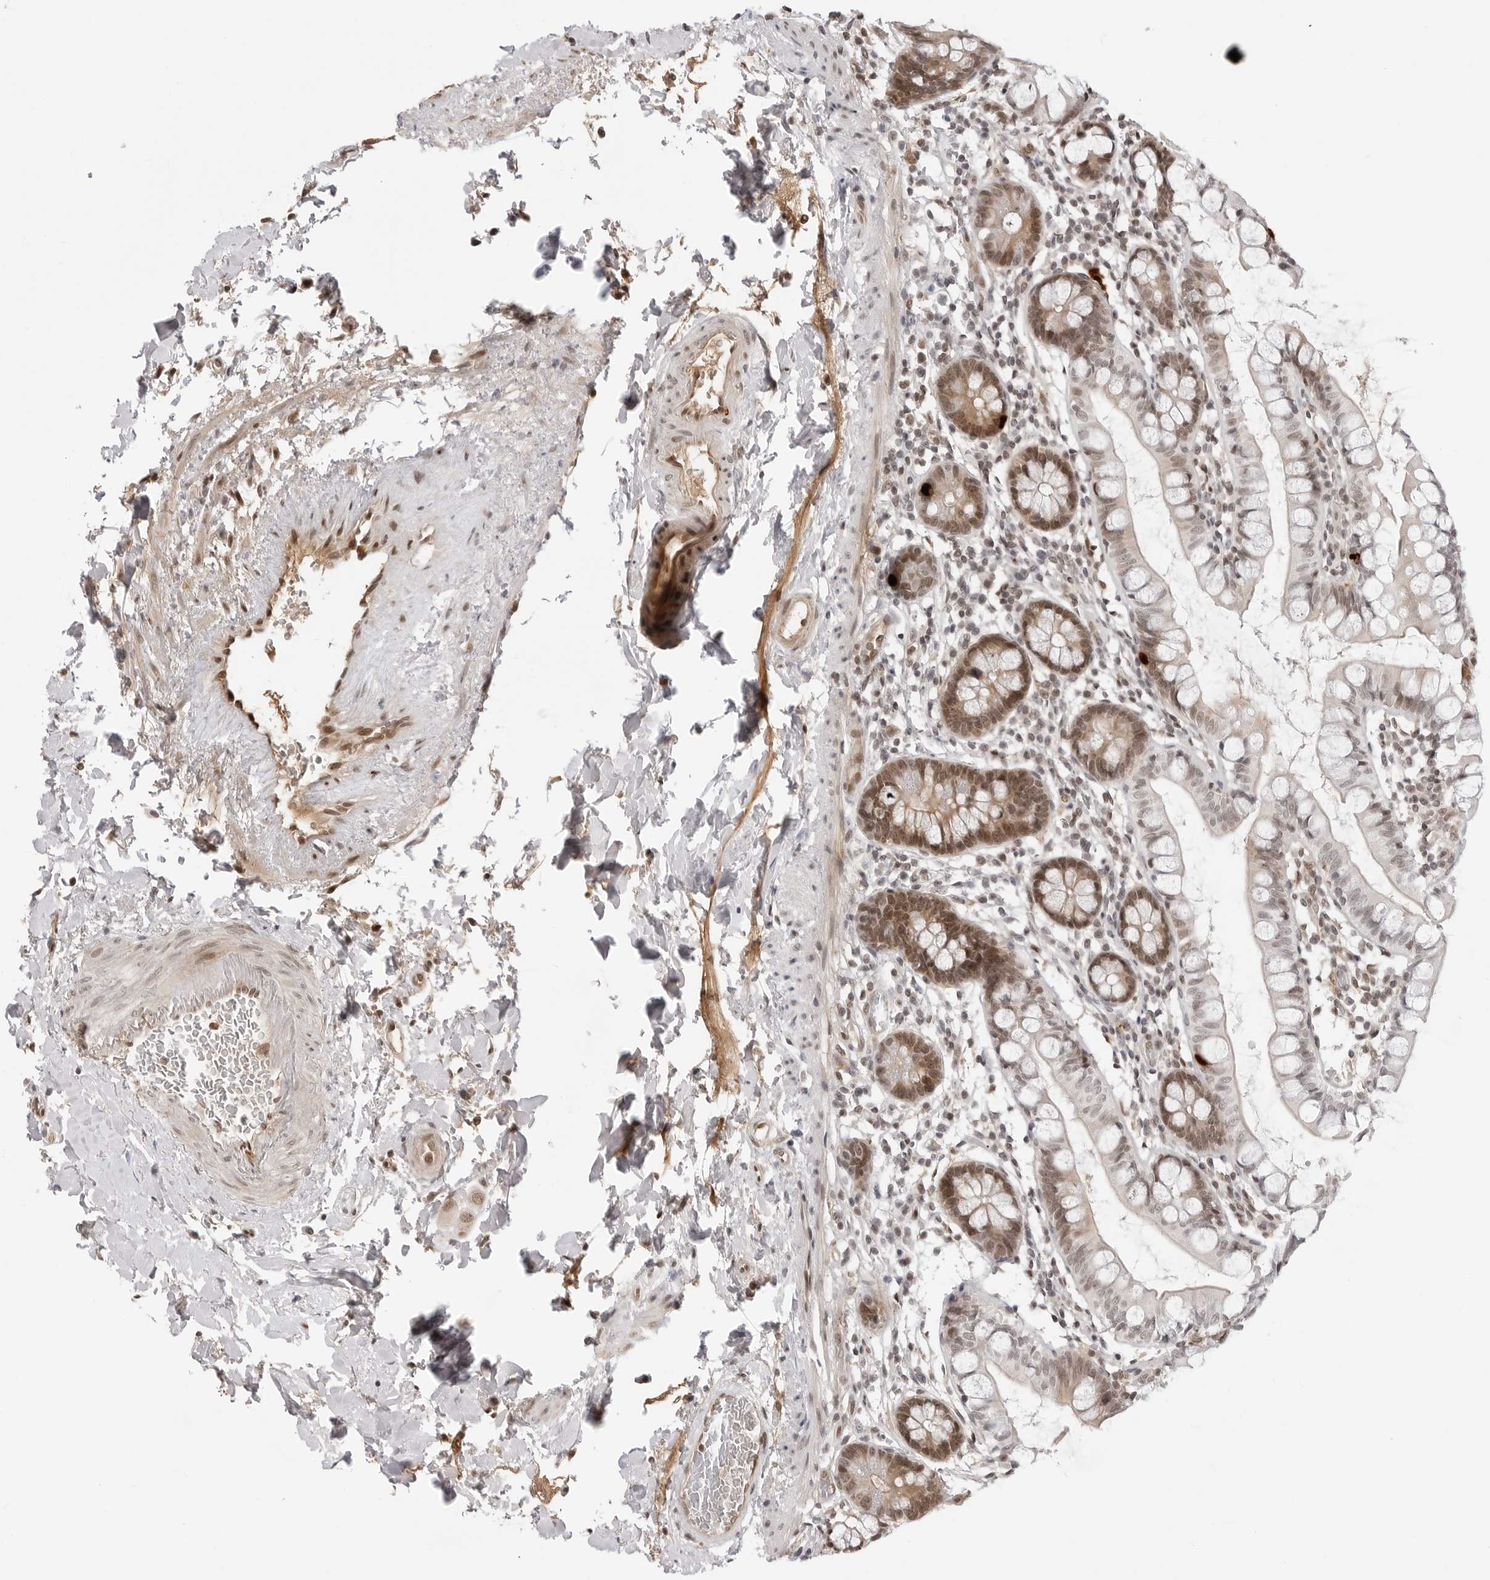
{"staining": {"intensity": "moderate", "quantity": "25%-75%", "location": "cytoplasmic/membranous,nuclear"}, "tissue": "small intestine", "cell_type": "Glandular cells", "image_type": "normal", "snomed": [{"axis": "morphology", "description": "Normal tissue, NOS"}, {"axis": "topography", "description": "Small intestine"}], "caption": "Protein staining of normal small intestine exhibits moderate cytoplasmic/membranous,nuclear staining in approximately 25%-75% of glandular cells. The staining was performed using DAB (3,3'-diaminobenzidine), with brown indicating positive protein expression. Nuclei are stained blue with hematoxylin.", "gene": "C8orf33", "patient": {"sex": "female", "age": 84}}